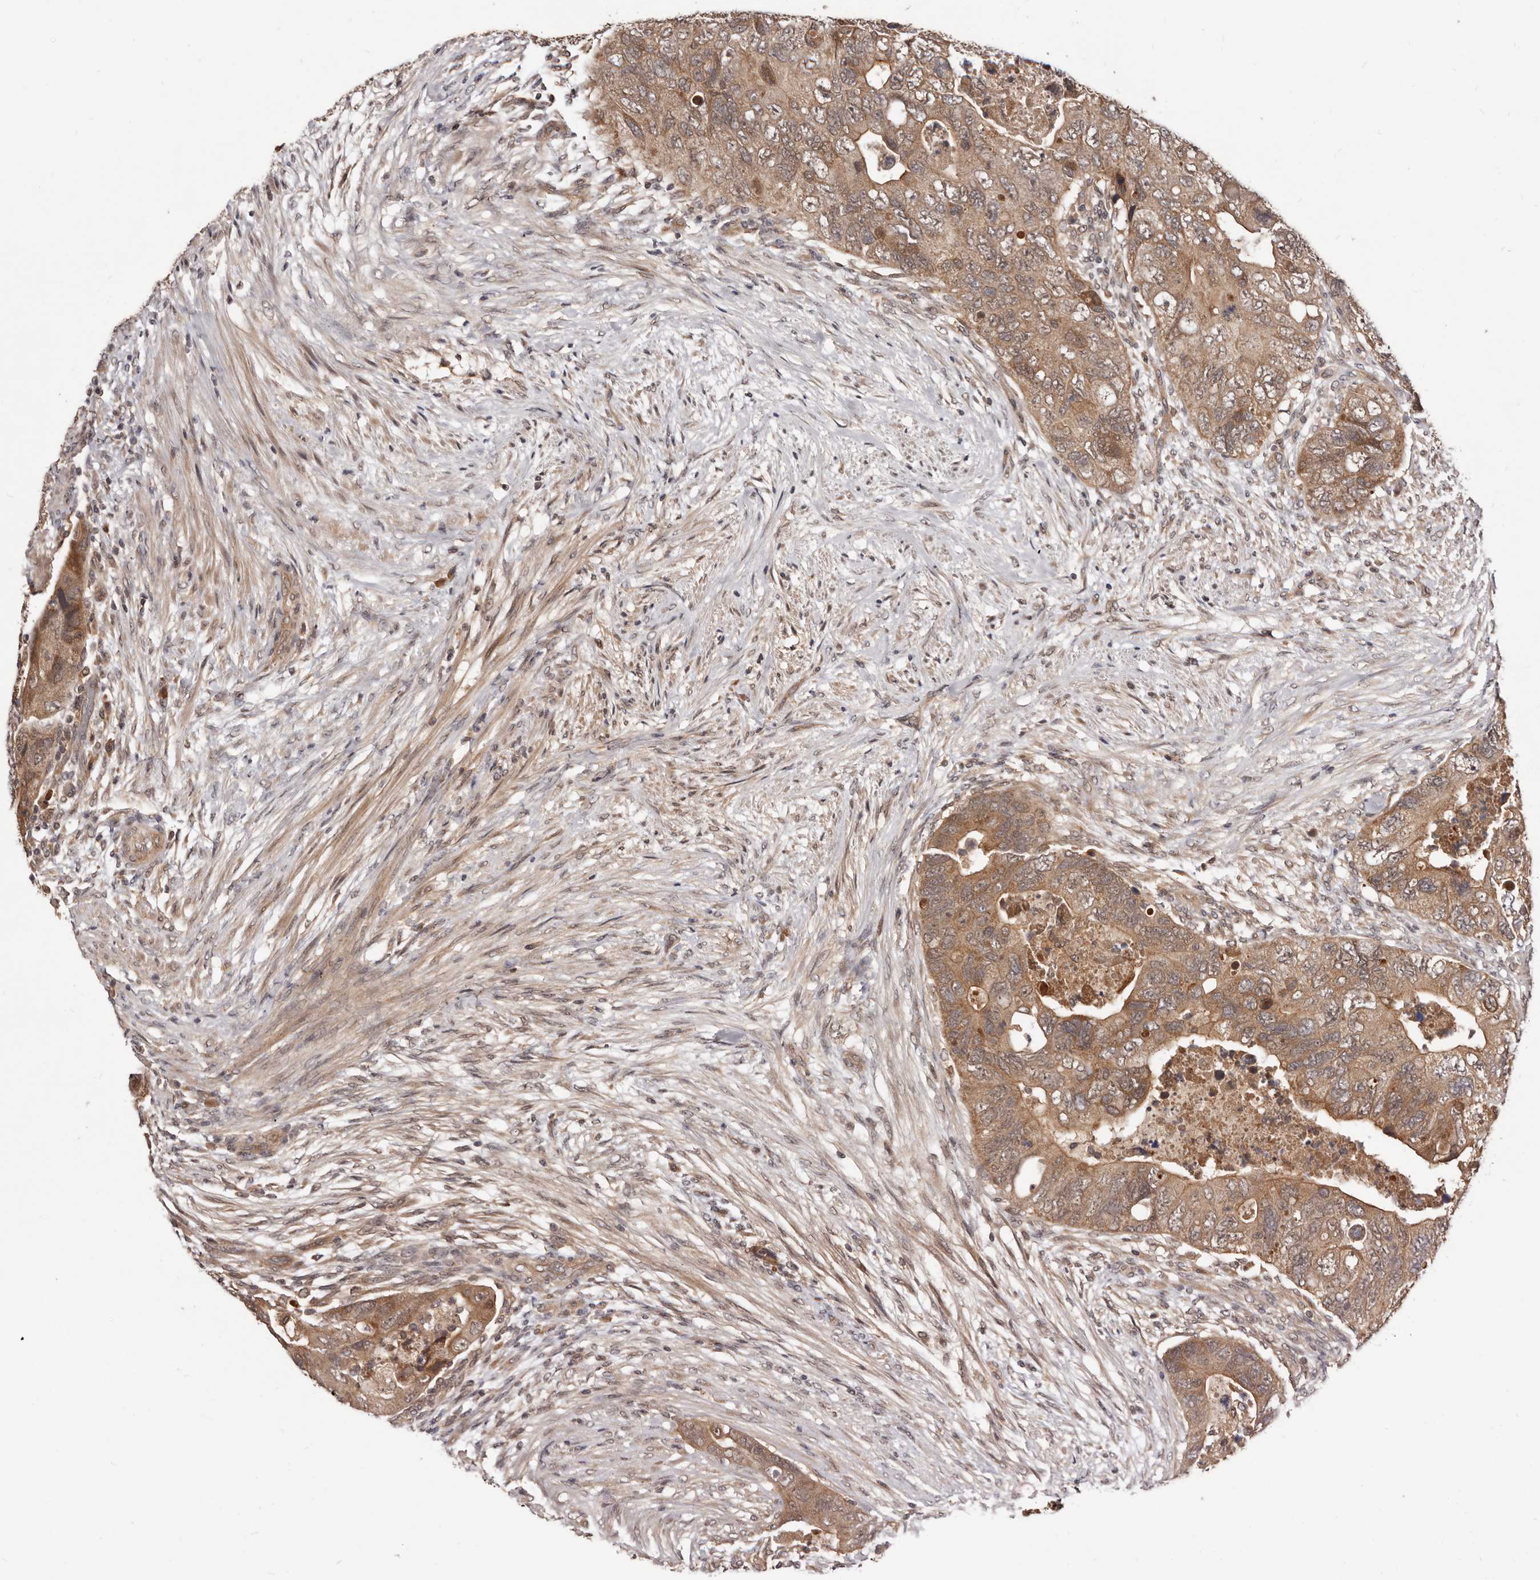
{"staining": {"intensity": "moderate", "quantity": ">75%", "location": "cytoplasmic/membranous"}, "tissue": "colorectal cancer", "cell_type": "Tumor cells", "image_type": "cancer", "snomed": [{"axis": "morphology", "description": "Adenocarcinoma, NOS"}, {"axis": "topography", "description": "Rectum"}], "caption": "This is an image of immunohistochemistry (IHC) staining of colorectal cancer, which shows moderate expression in the cytoplasmic/membranous of tumor cells.", "gene": "MDP1", "patient": {"sex": "male", "age": 63}}